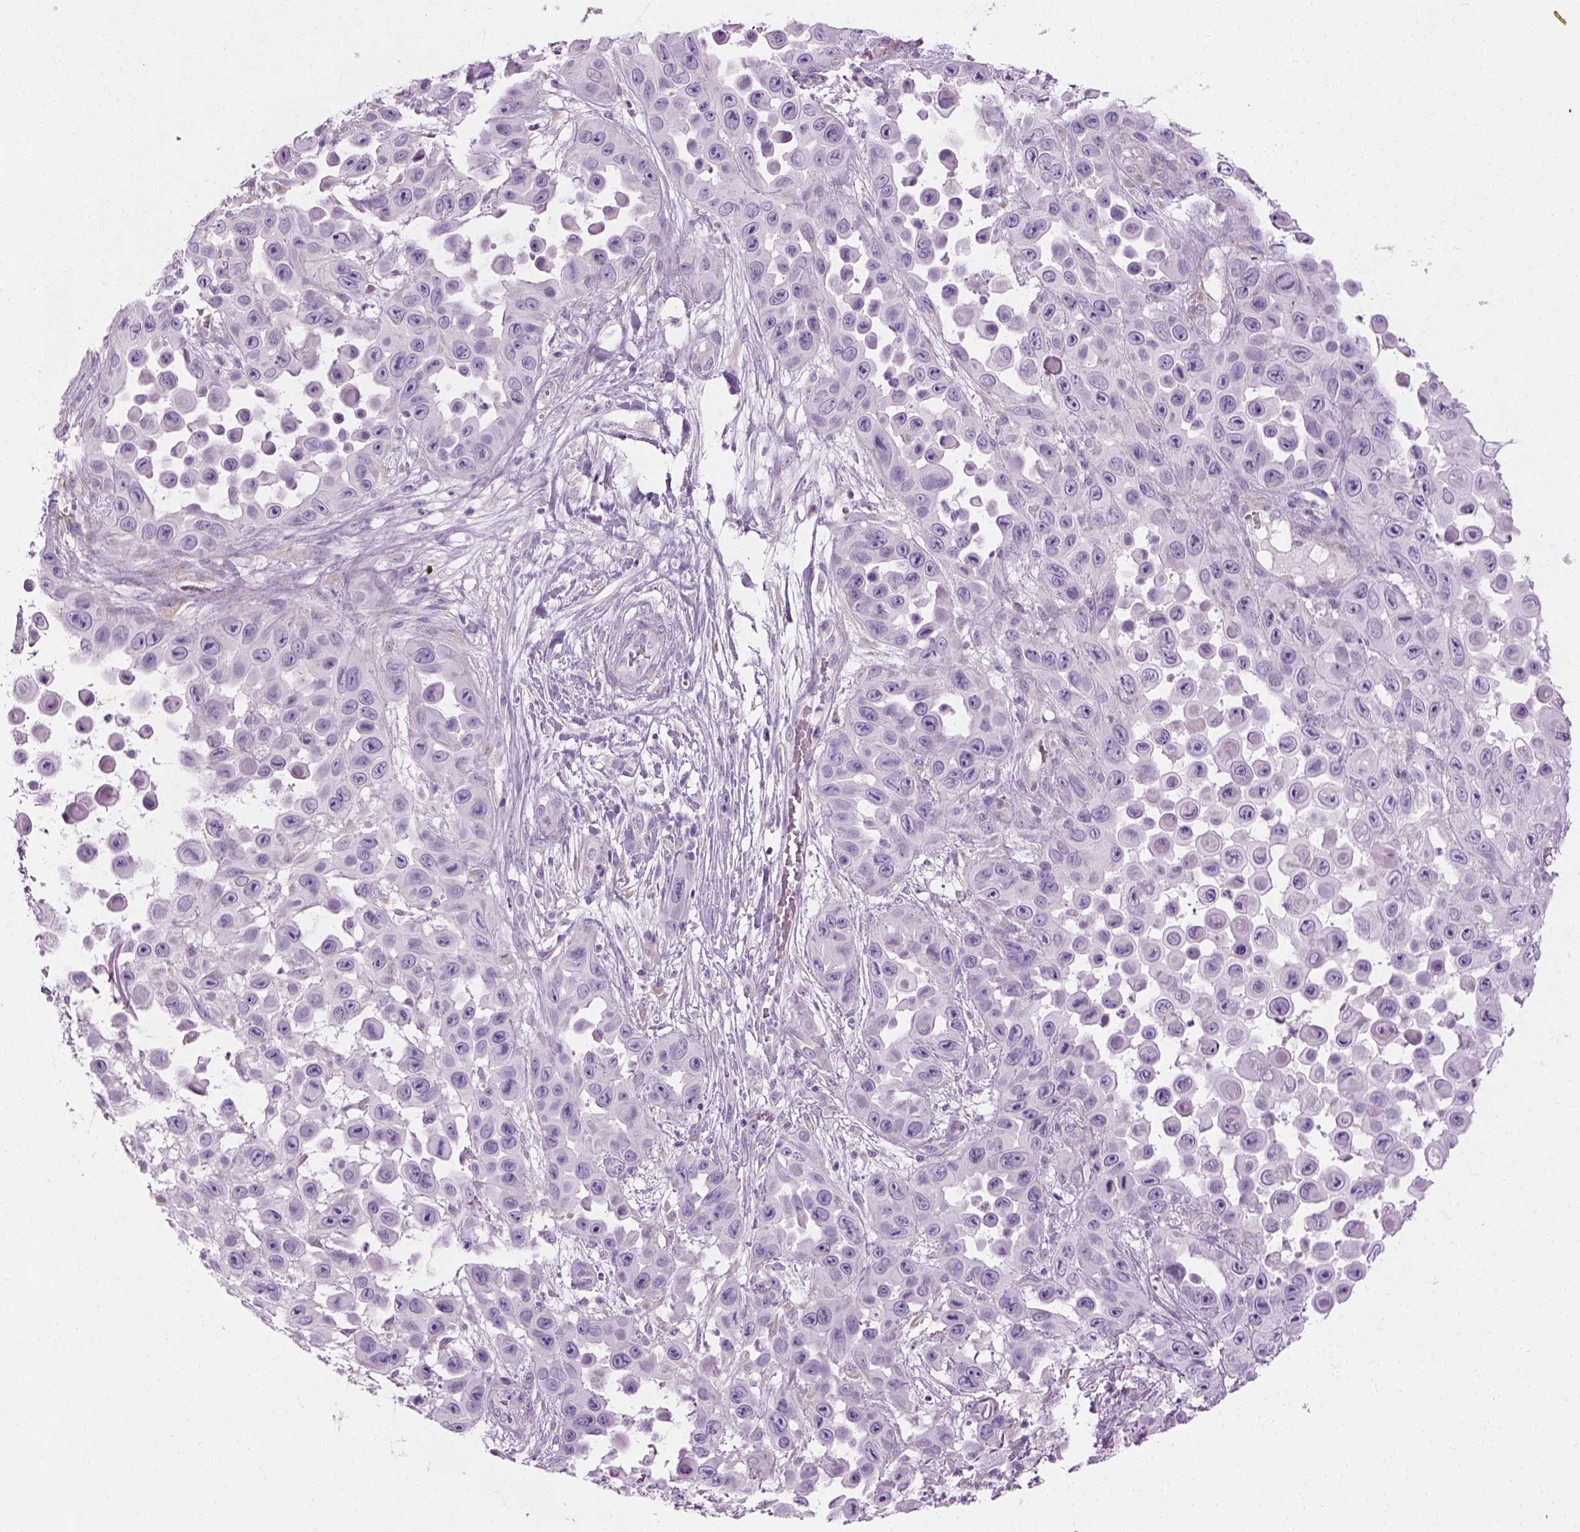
{"staining": {"intensity": "negative", "quantity": "none", "location": "none"}, "tissue": "skin cancer", "cell_type": "Tumor cells", "image_type": "cancer", "snomed": [{"axis": "morphology", "description": "Squamous cell carcinoma, NOS"}, {"axis": "topography", "description": "Skin"}], "caption": "Micrograph shows no significant protein expression in tumor cells of skin cancer.", "gene": "CIBAR2", "patient": {"sex": "male", "age": 81}}